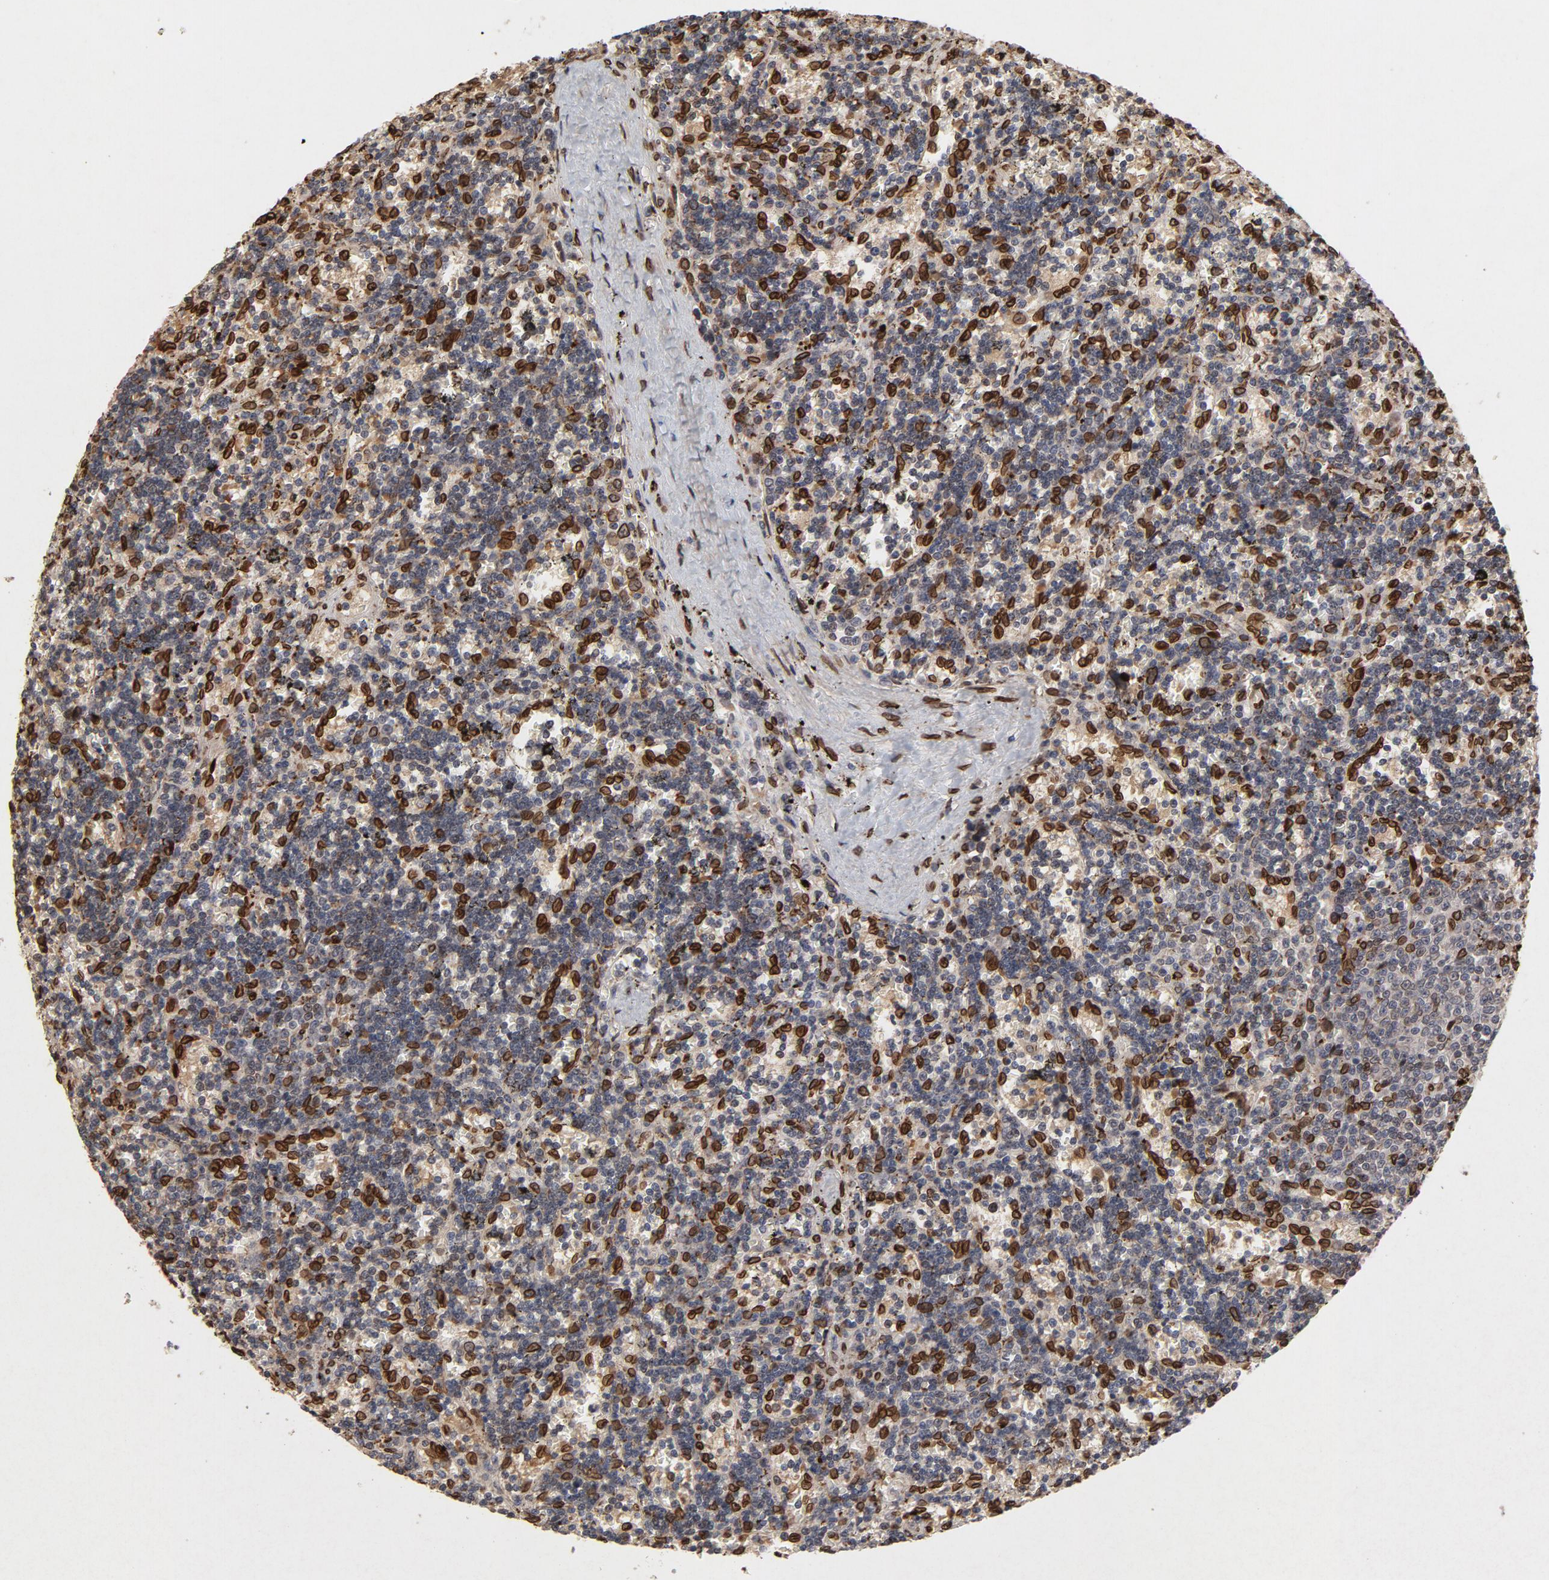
{"staining": {"intensity": "strong", "quantity": "25%-75%", "location": "cytoplasmic/membranous,nuclear"}, "tissue": "lymphoma", "cell_type": "Tumor cells", "image_type": "cancer", "snomed": [{"axis": "morphology", "description": "Malignant lymphoma, non-Hodgkin's type, Low grade"}, {"axis": "topography", "description": "Spleen"}], "caption": "An image showing strong cytoplasmic/membranous and nuclear positivity in approximately 25%-75% of tumor cells in lymphoma, as visualized by brown immunohistochemical staining.", "gene": "LMNA", "patient": {"sex": "male", "age": 60}}